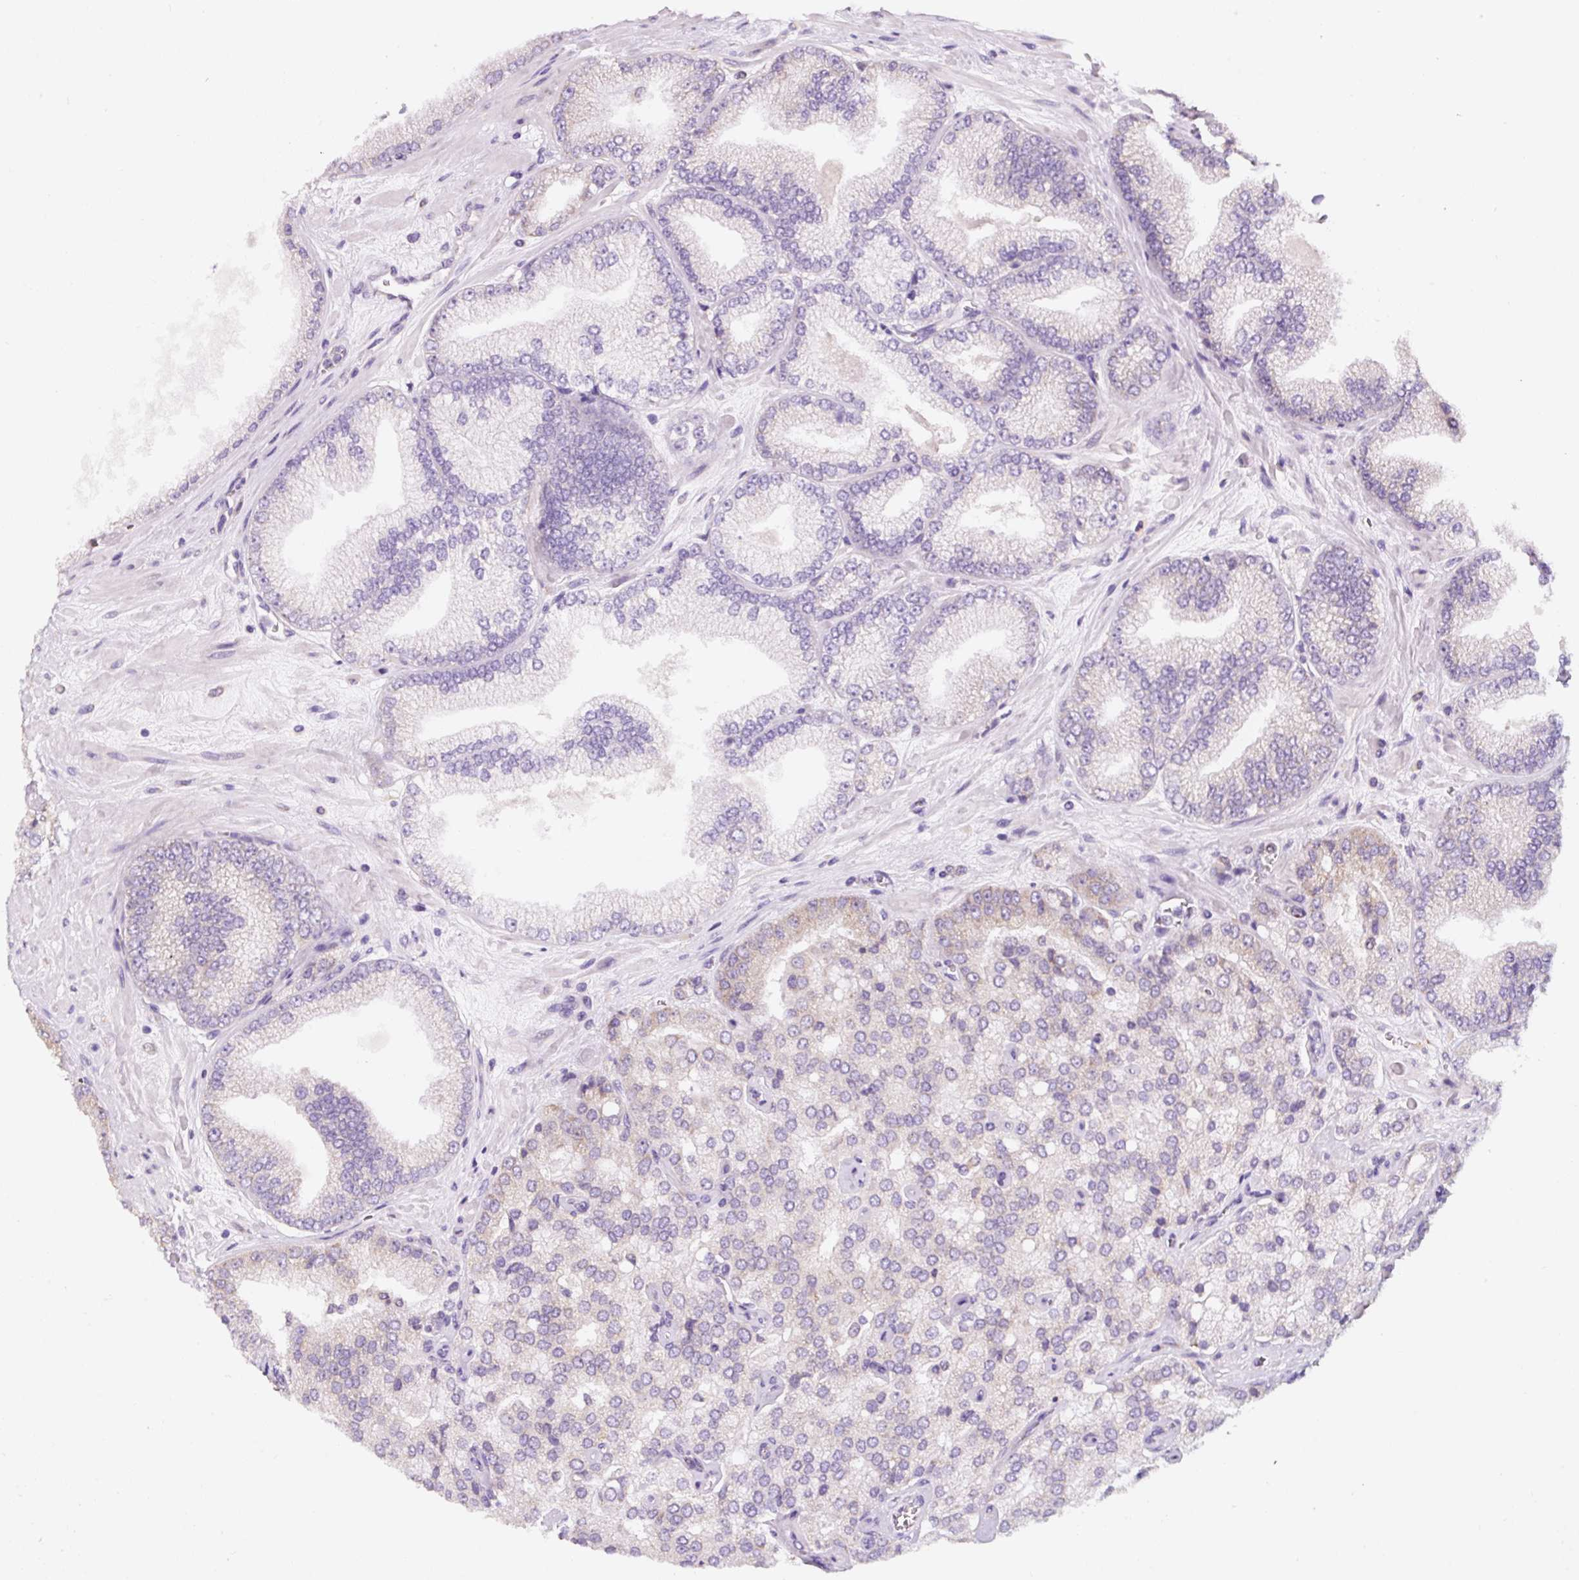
{"staining": {"intensity": "weak", "quantity": "<25%", "location": "cytoplasmic/membranous"}, "tissue": "prostate cancer", "cell_type": "Tumor cells", "image_type": "cancer", "snomed": [{"axis": "morphology", "description": "Adenocarcinoma, High grade"}, {"axis": "topography", "description": "Prostate"}], "caption": "This is an immunohistochemistry (IHC) photomicrograph of prostate cancer (adenocarcinoma (high-grade)). There is no staining in tumor cells.", "gene": "DDOST", "patient": {"sex": "male", "age": 68}}